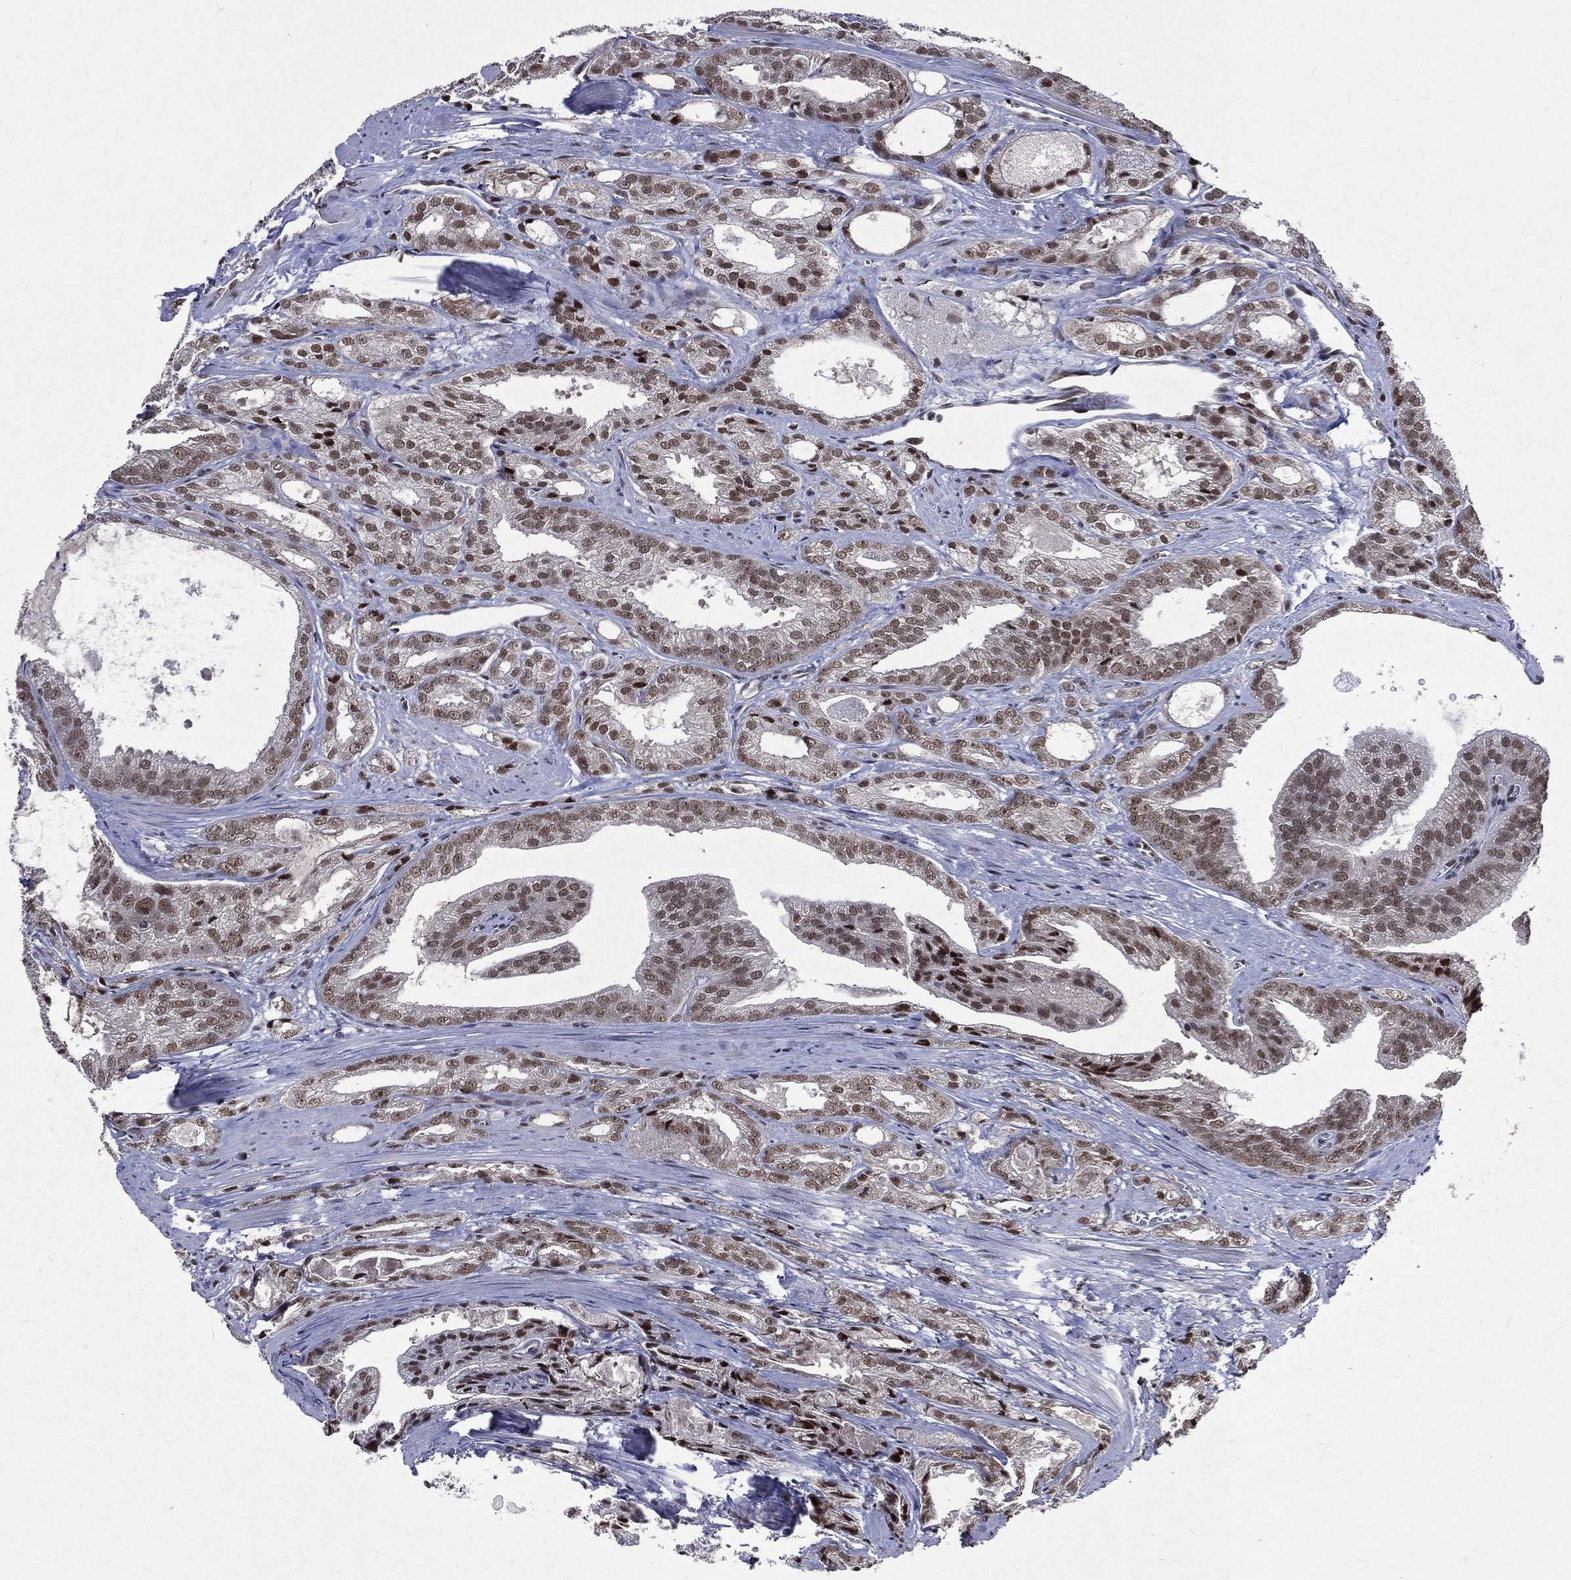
{"staining": {"intensity": "moderate", "quantity": "25%-75%", "location": "nuclear"}, "tissue": "prostate cancer", "cell_type": "Tumor cells", "image_type": "cancer", "snomed": [{"axis": "morphology", "description": "Adenocarcinoma, NOS"}, {"axis": "morphology", "description": "Adenocarcinoma, High grade"}, {"axis": "topography", "description": "Prostate"}], "caption": "Brown immunohistochemical staining in human prostate cancer (high-grade adenocarcinoma) demonstrates moderate nuclear staining in approximately 25%-75% of tumor cells.", "gene": "DMAP1", "patient": {"sex": "male", "age": 70}}